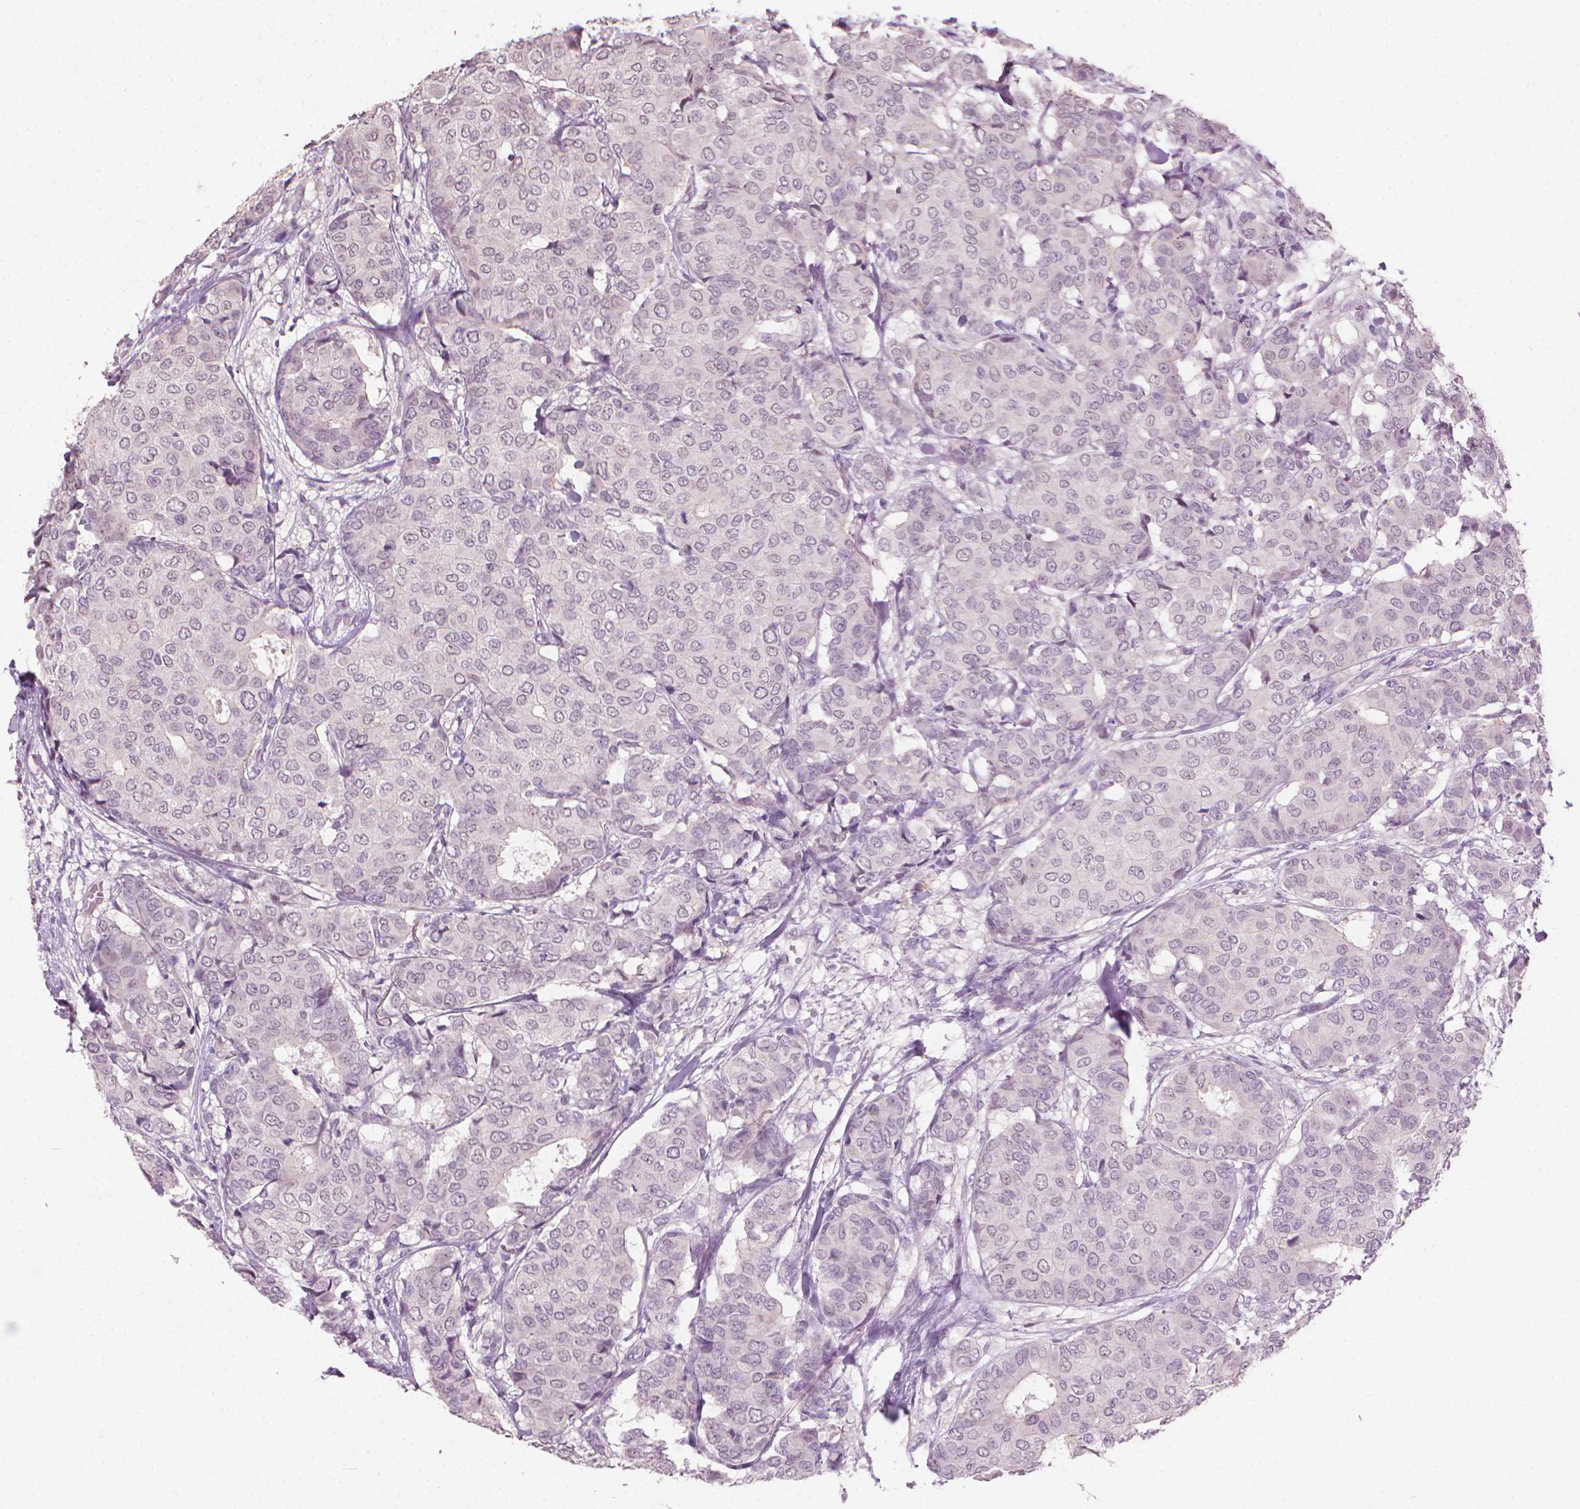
{"staining": {"intensity": "negative", "quantity": "none", "location": "none"}, "tissue": "breast cancer", "cell_type": "Tumor cells", "image_type": "cancer", "snomed": [{"axis": "morphology", "description": "Duct carcinoma"}, {"axis": "topography", "description": "Breast"}], "caption": "Breast cancer (invasive ductal carcinoma) was stained to show a protein in brown. There is no significant positivity in tumor cells. (DAB immunohistochemistry (IHC) visualized using brightfield microscopy, high magnification).", "gene": "SAXO2", "patient": {"sex": "female", "age": 75}}